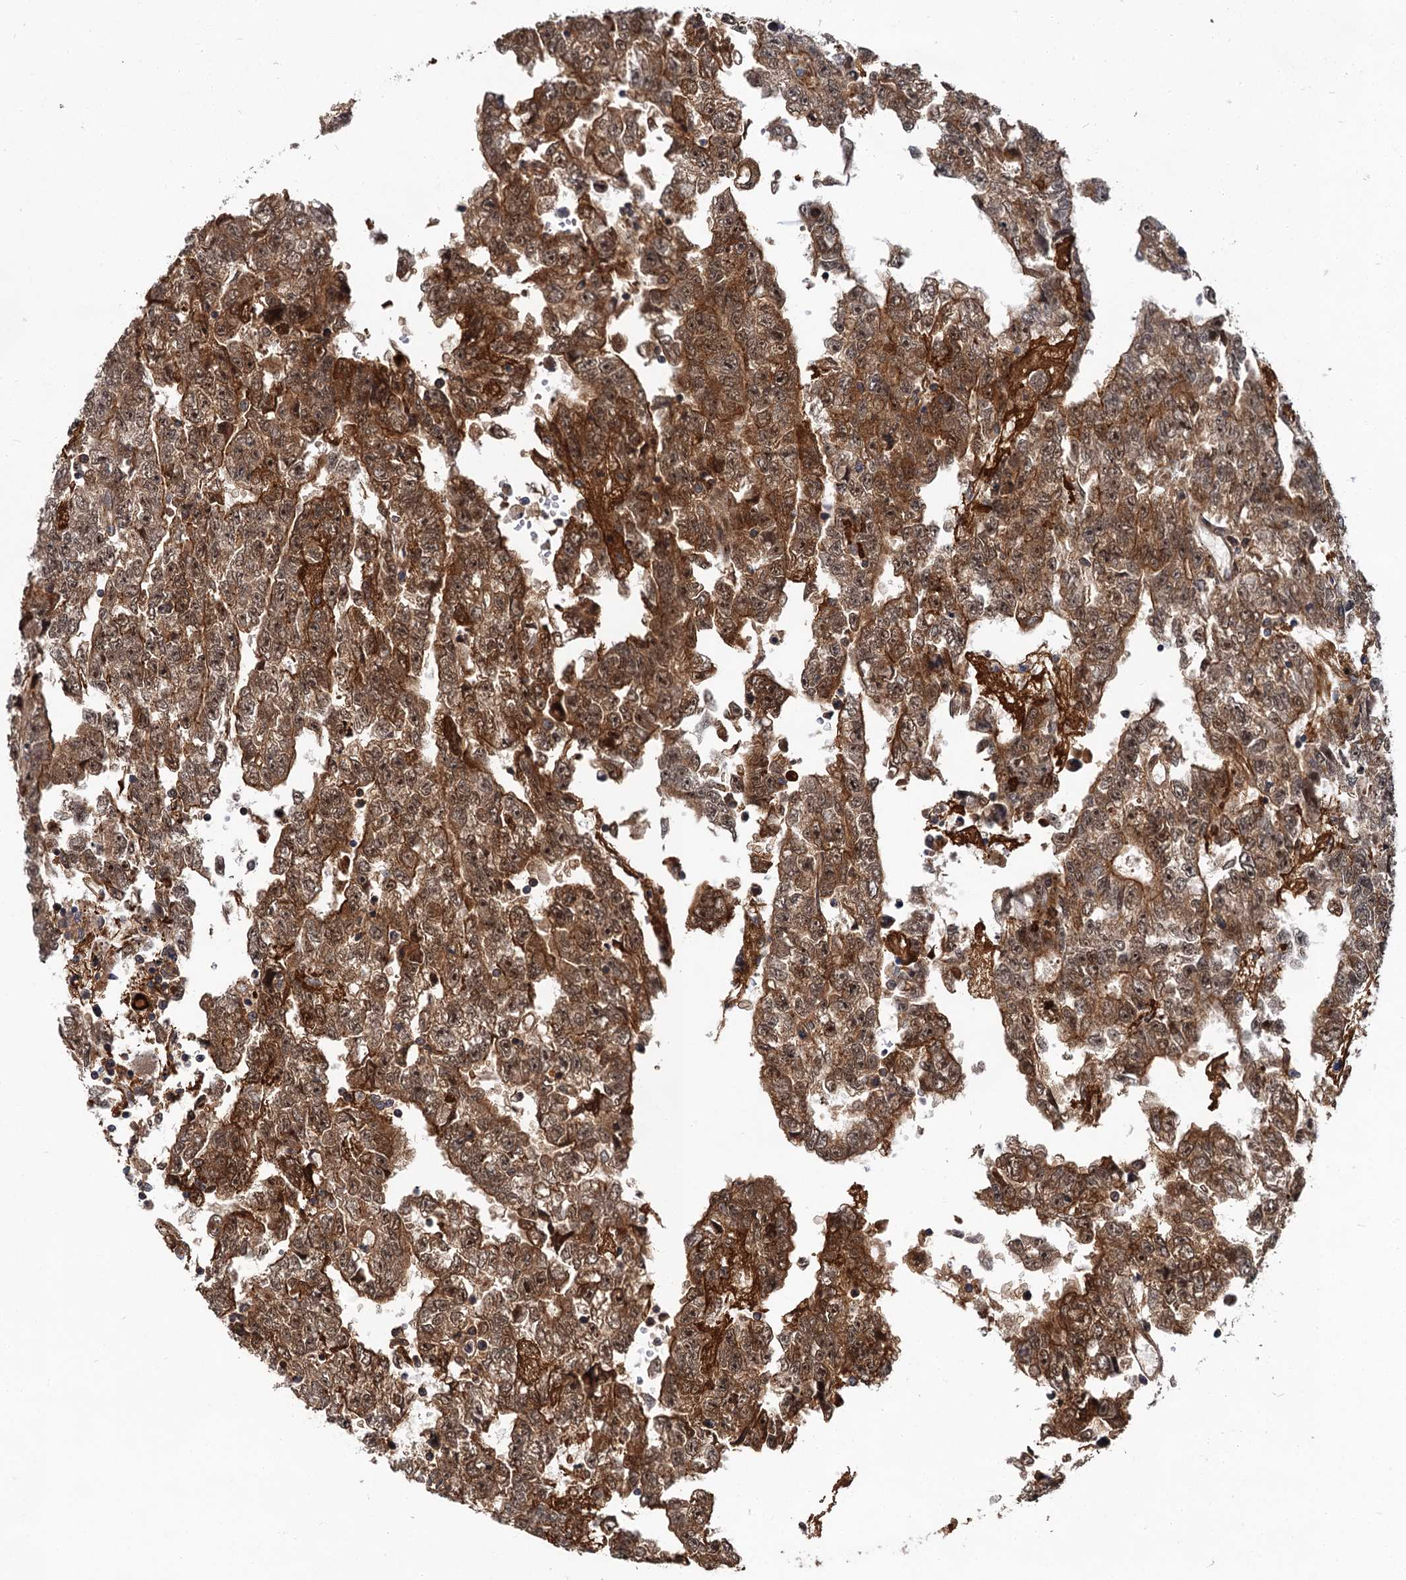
{"staining": {"intensity": "moderate", "quantity": ">75%", "location": "cytoplasmic/membranous,nuclear"}, "tissue": "testis cancer", "cell_type": "Tumor cells", "image_type": "cancer", "snomed": [{"axis": "morphology", "description": "Carcinoma, Embryonal, NOS"}, {"axis": "topography", "description": "Testis"}], "caption": "Immunohistochemistry (IHC) of testis cancer displays medium levels of moderate cytoplasmic/membranous and nuclear positivity in about >75% of tumor cells. The staining is performed using DAB (3,3'-diaminobenzidine) brown chromogen to label protein expression. The nuclei are counter-stained blue using hematoxylin.", "gene": "ABLIM1", "patient": {"sex": "male", "age": 25}}